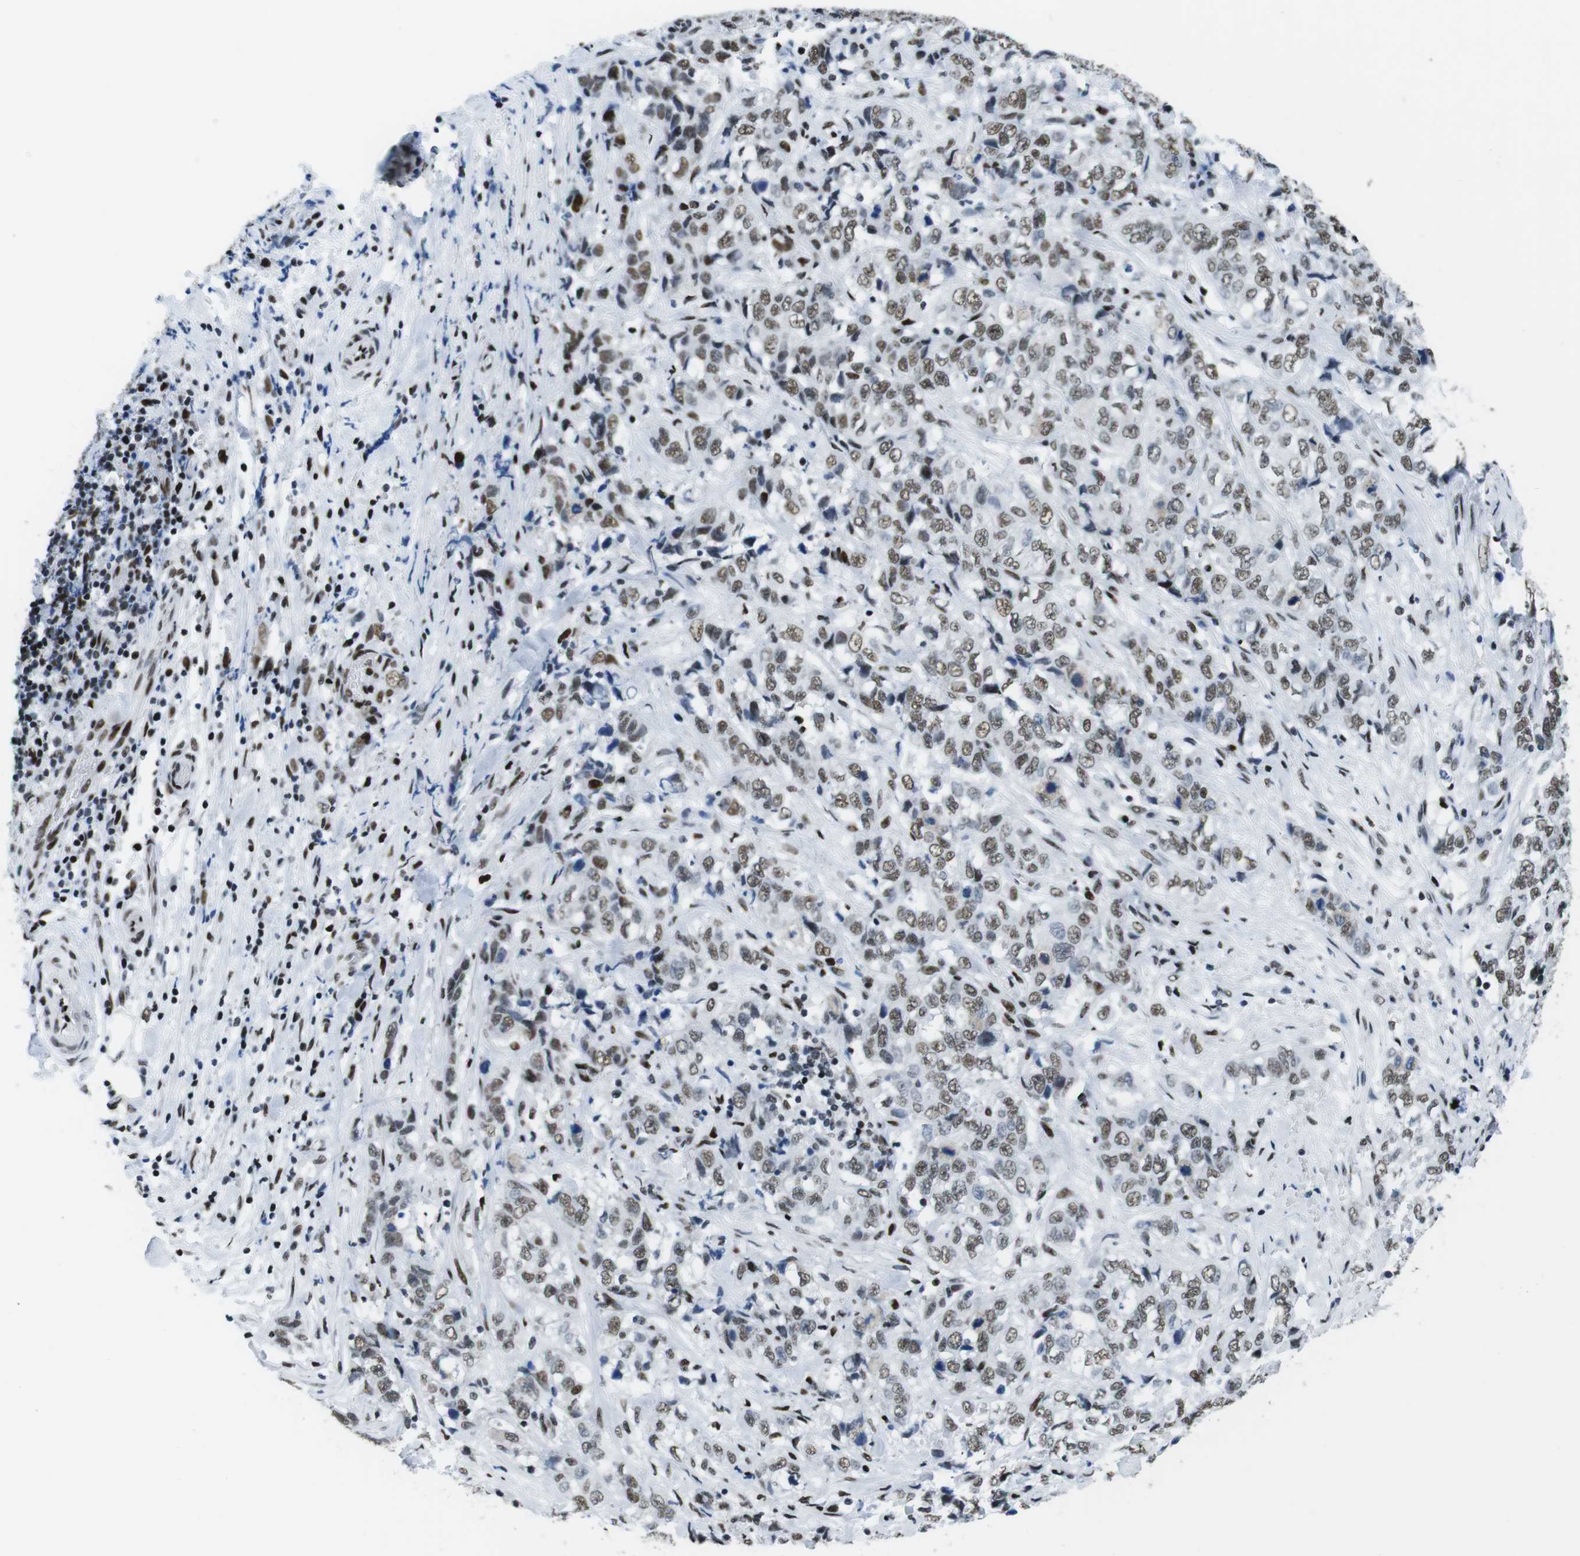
{"staining": {"intensity": "moderate", "quantity": "25%-75%", "location": "nuclear"}, "tissue": "stomach cancer", "cell_type": "Tumor cells", "image_type": "cancer", "snomed": [{"axis": "morphology", "description": "Adenocarcinoma, NOS"}, {"axis": "topography", "description": "Stomach"}], "caption": "Brown immunohistochemical staining in stomach adenocarcinoma demonstrates moderate nuclear expression in about 25%-75% of tumor cells.", "gene": "CITED2", "patient": {"sex": "male", "age": 48}}